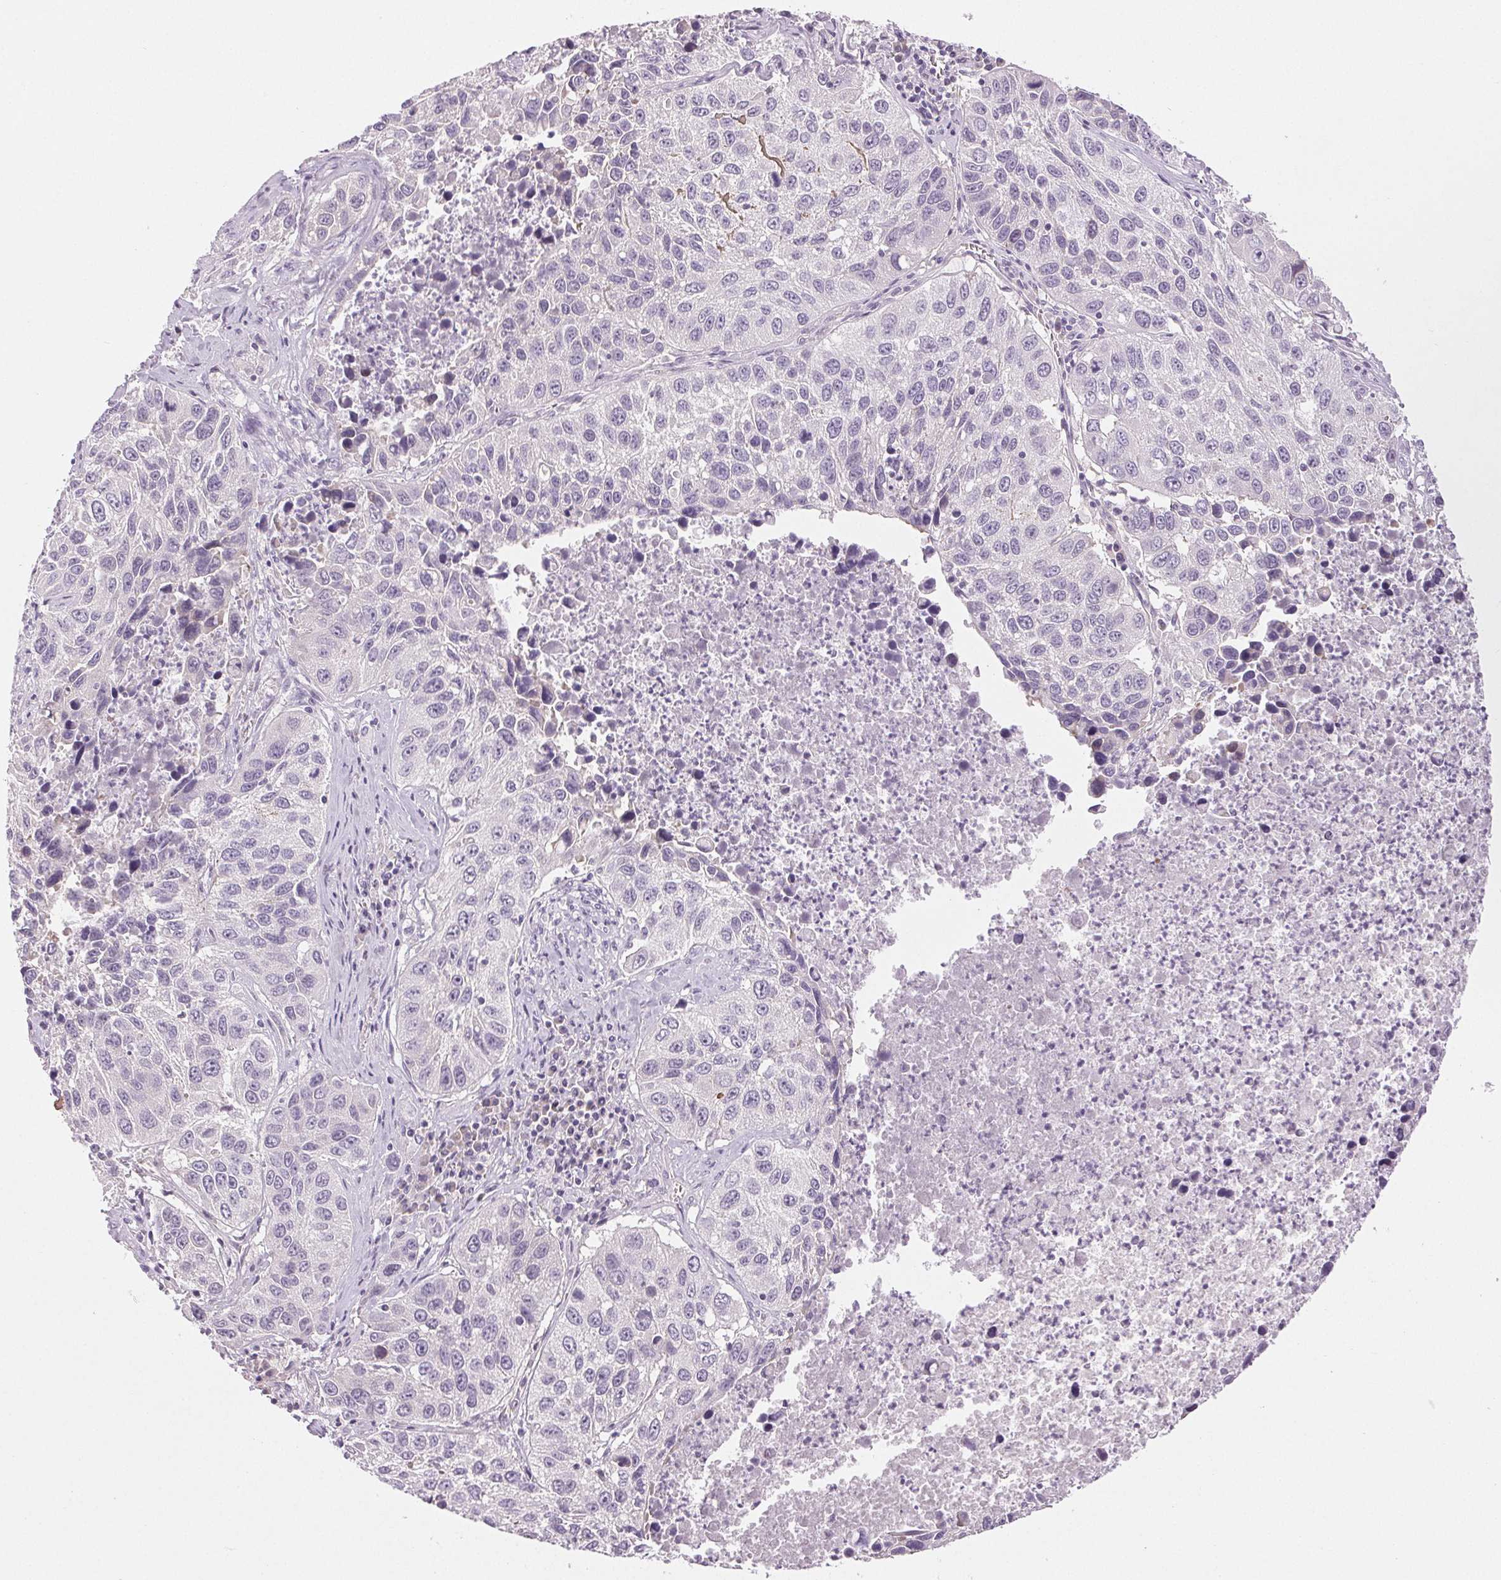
{"staining": {"intensity": "negative", "quantity": "none", "location": "none"}, "tissue": "lung cancer", "cell_type": "Tumor cells", "image_type": "cancer", "snomed": [{"axis": "morphology", "description": "Squamous cell carcinoma, NOS"}, {"axis": "topography", "description": "Lung"}], "caption": "Micrograph shows no significant protein staining in tumor cells of lung squamous cell carcinoma. (DAB (3,3'-diaminobenzidine) immunohistochemistry, high magnification).", "gene": "DNAJC6", "patient": {"sex": "female", "age": 61}}